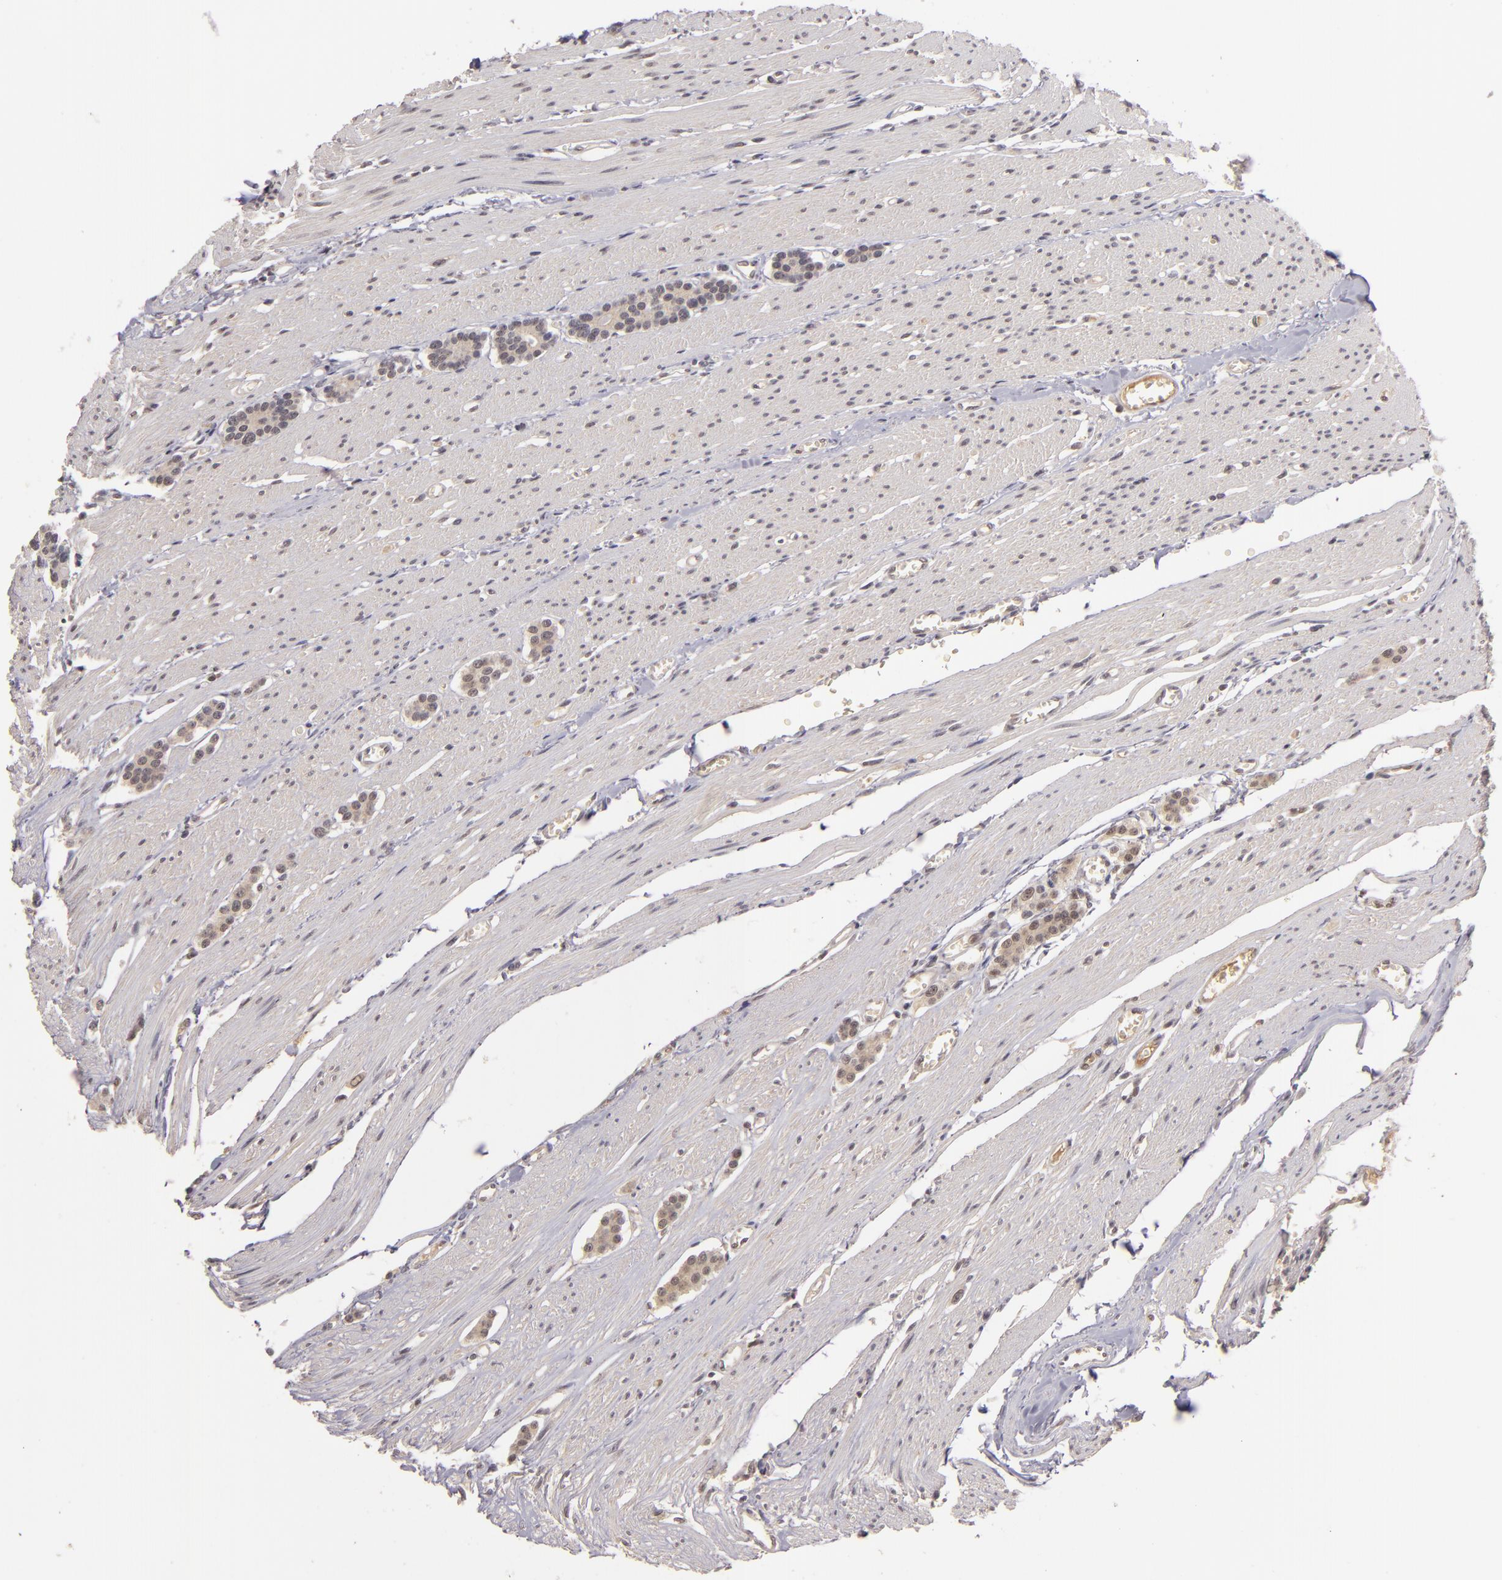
{"staining": {"intensity": "weak", "quantity": ">75%", "location": "cytoplasmic/membranous,nuclear"}, "tissue": "carcinoid", "cell_type": "Tumor cells", "image_type": "cancer", "snomed": [{"axis": "morphology", "description": "Carcinoid, malignant, NOS"}, {"axis": "topography", "description": "Small intestine"}], "caption": "Immunohistochemistry photomicrograph of neoplastic tissue: carcinoid (malignant) stained using IHC reveals low levels of weak protein expression localized specifically in the cytoplasmic/membranous and nuclear of tumor cells, appearing as a cytoplasmic/membranous and nuclear brown color.", "gene": "LRG1", "patient": {"sex": "male", "age": 60}}